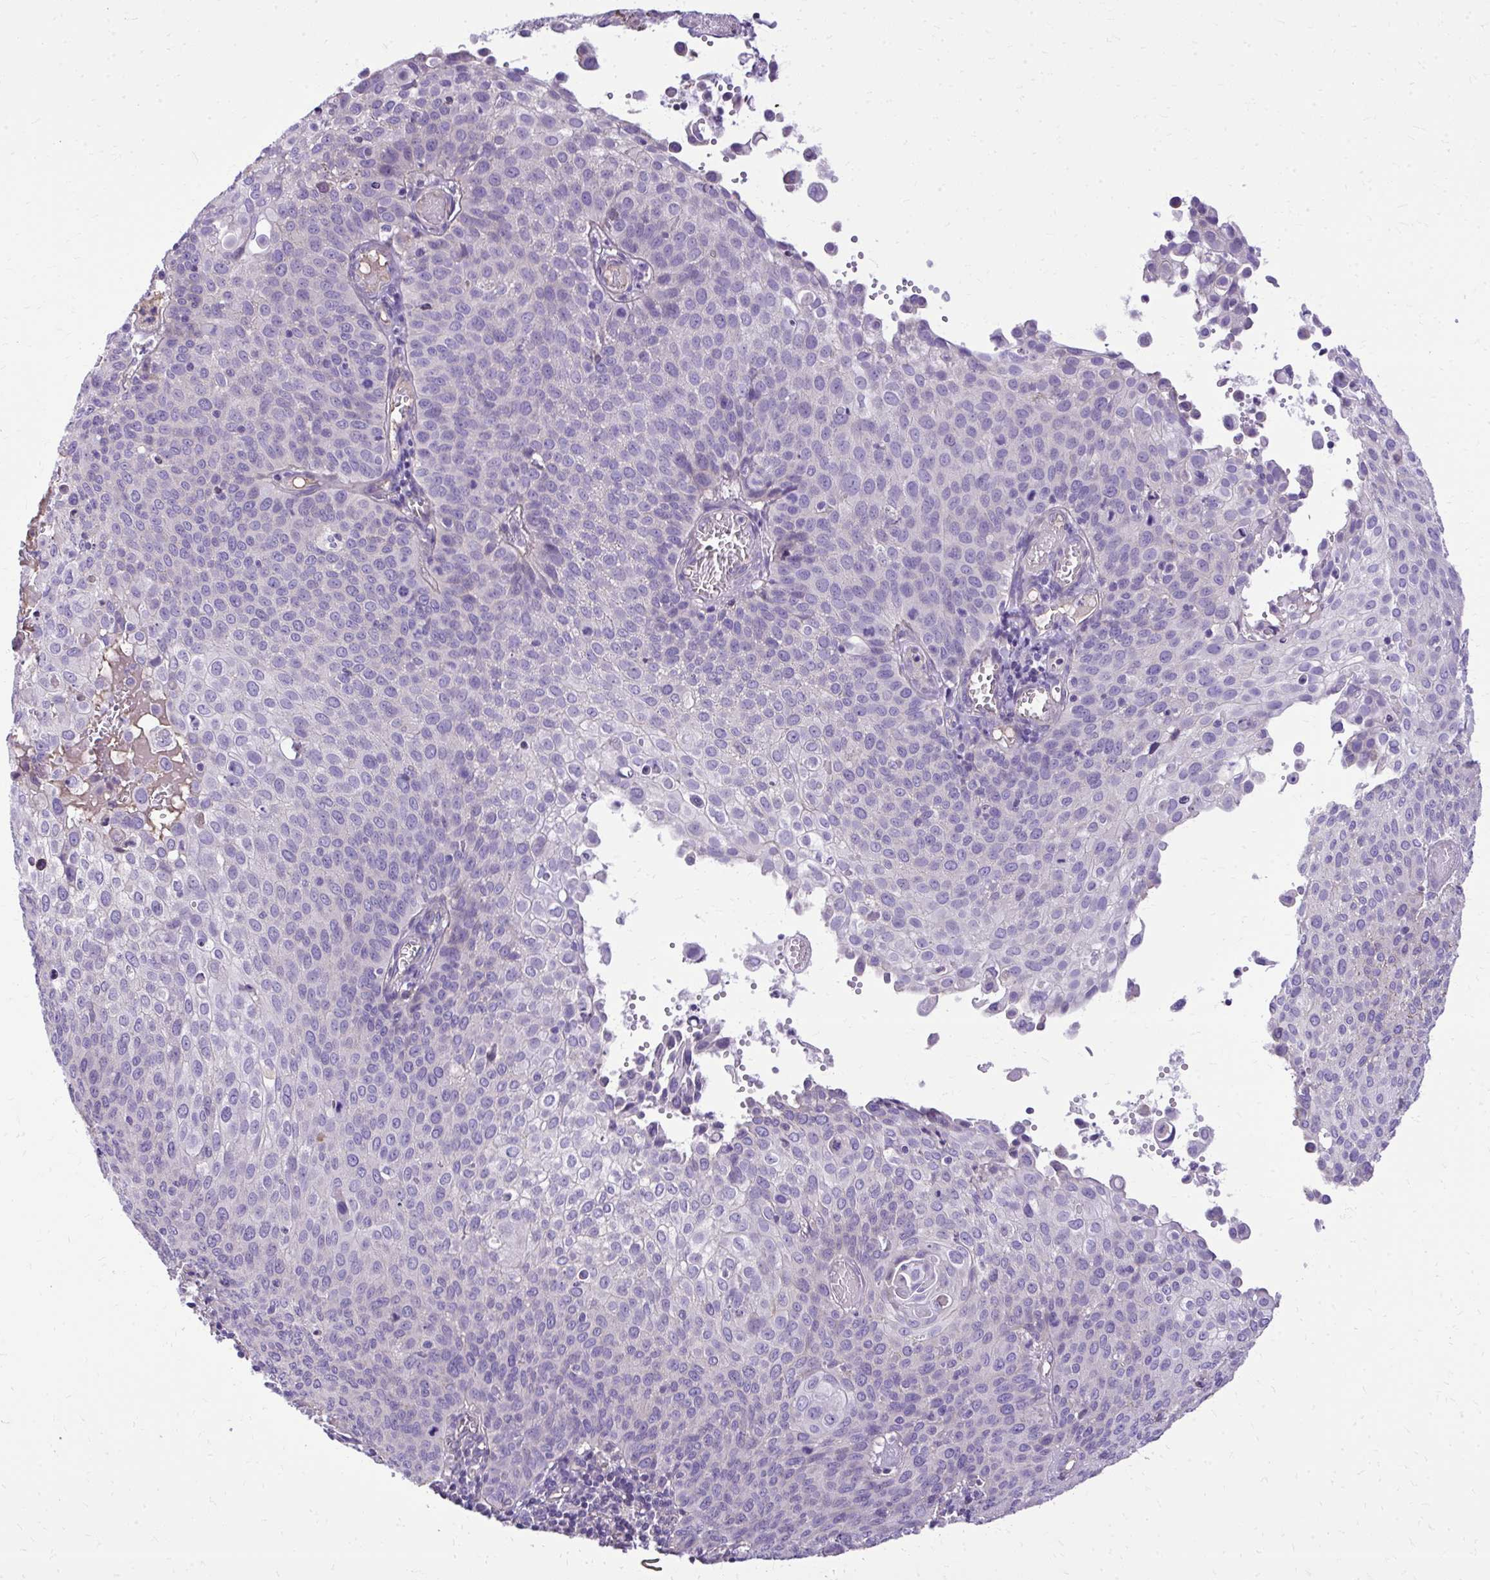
{"staining": {"intensity": "negative", "quantity": "none", "location": "none"}, "tissue": "cervical cancer", "cell_type": "Tumor cells", "image_type": "cancer", "snomed": [{"axis": "morphology", "description": "Squamous cell carcinoma, NOS"}, {"axis": "topography", "description": "Cervix"}], "caption": "Immunohistochemical staining of cervical cancer displays no significant expression in tumor cells.", "gene": "RUNDC3B", "patient": {"sex": "female", "age": 65}}